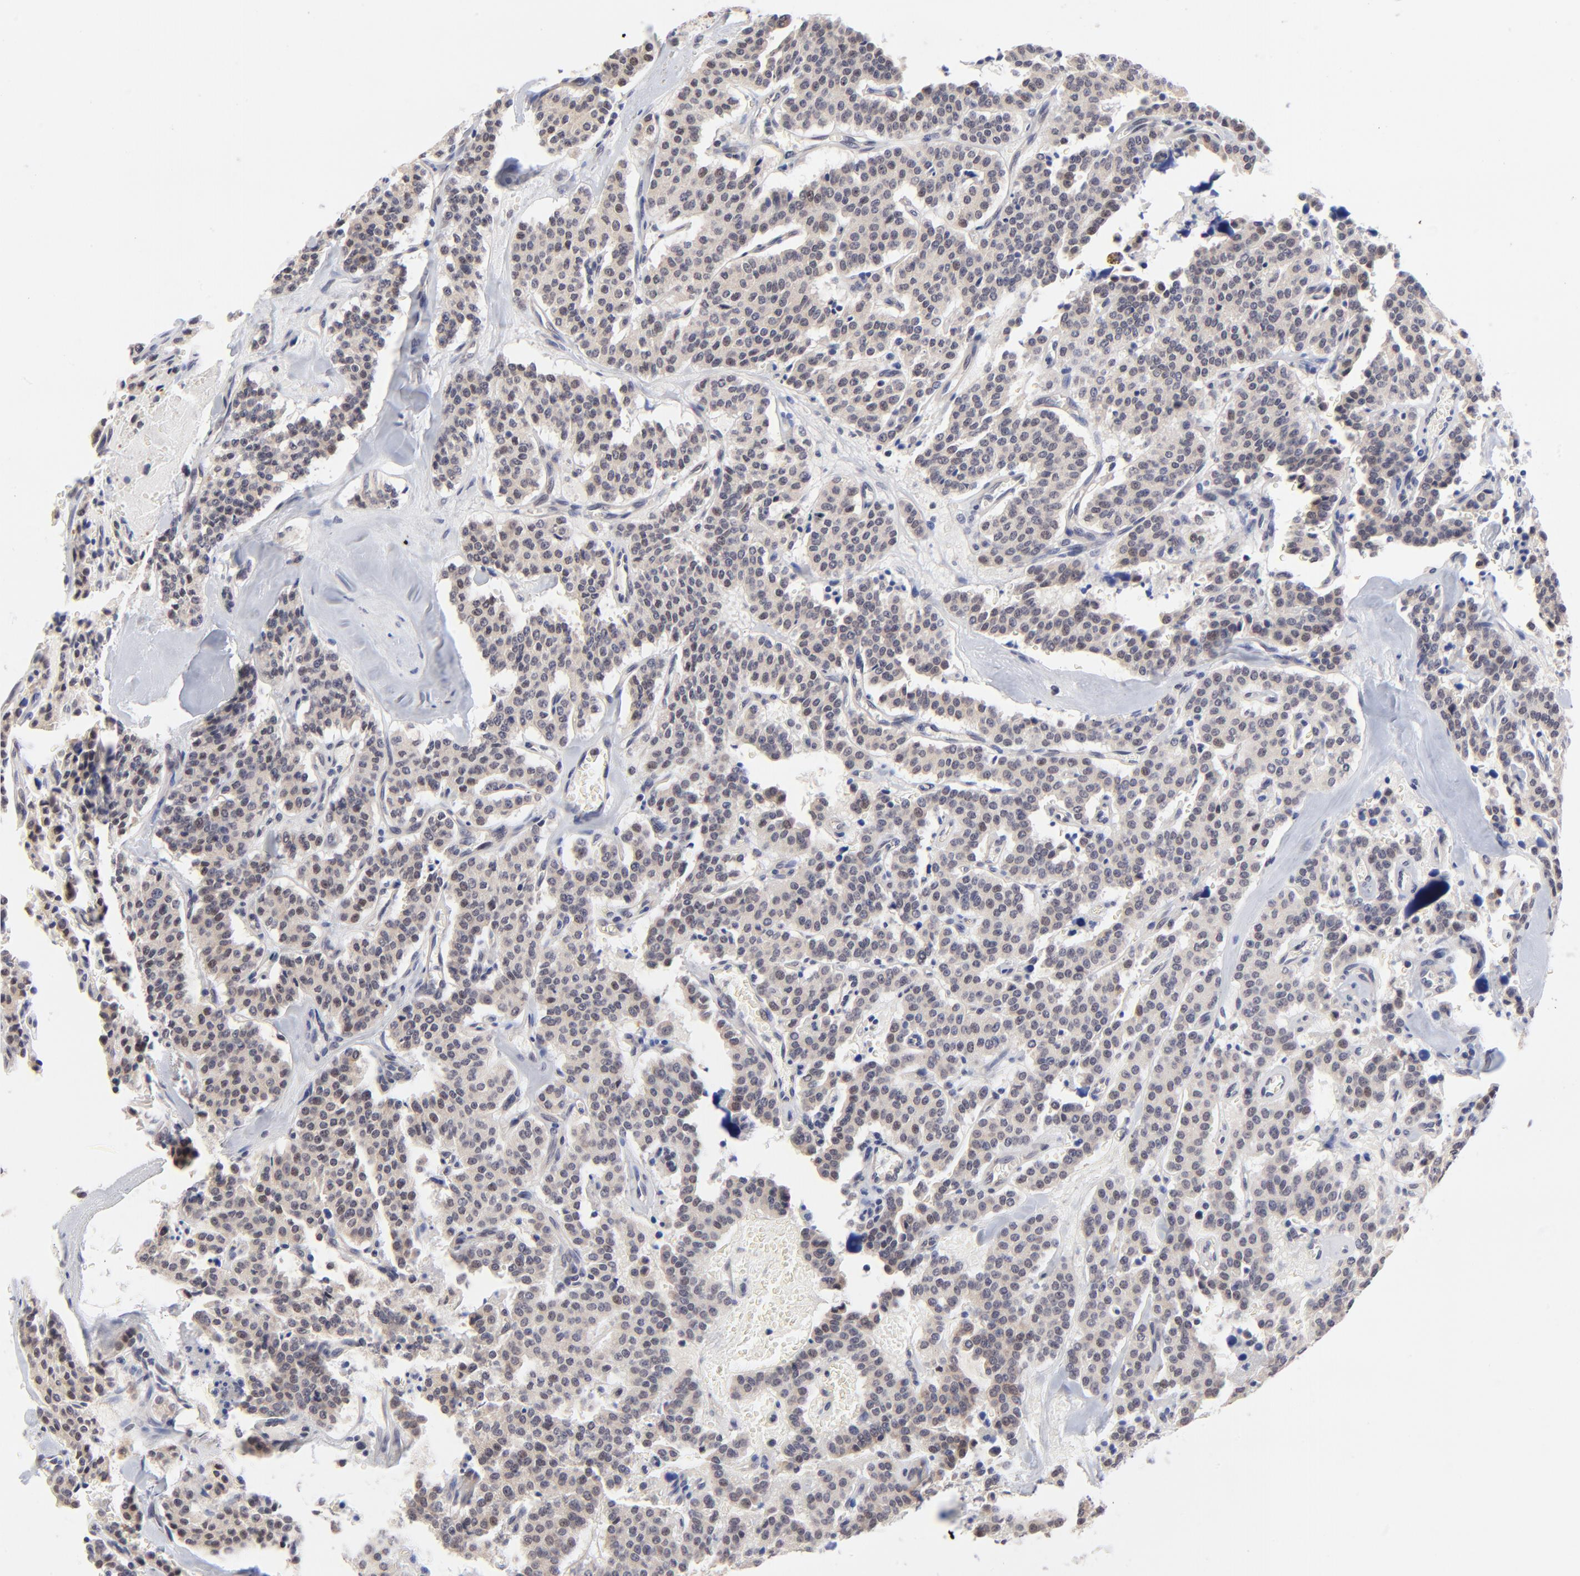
{"staining": {"intensity": "moderate", "quantity": ">75%", "location": "cytoplasmic/membranous"}, "tissue": "carcinoid", "cell_type": "Tumor cells", "image_type": "cancer", "snomed": [{"axis": "morphology", "description": "Carcinoid, malignant, NOS"}, {"axis": "topography", "description": "Bronchus"}], "caption": "DAB immunohistochemical staining of carcinoid reveals moderate cytoplasmic/membranous protein staining in about >75% of tumor cells.", "gene": "FBXO8", "patient": {"sex": "male", "age": 55}}